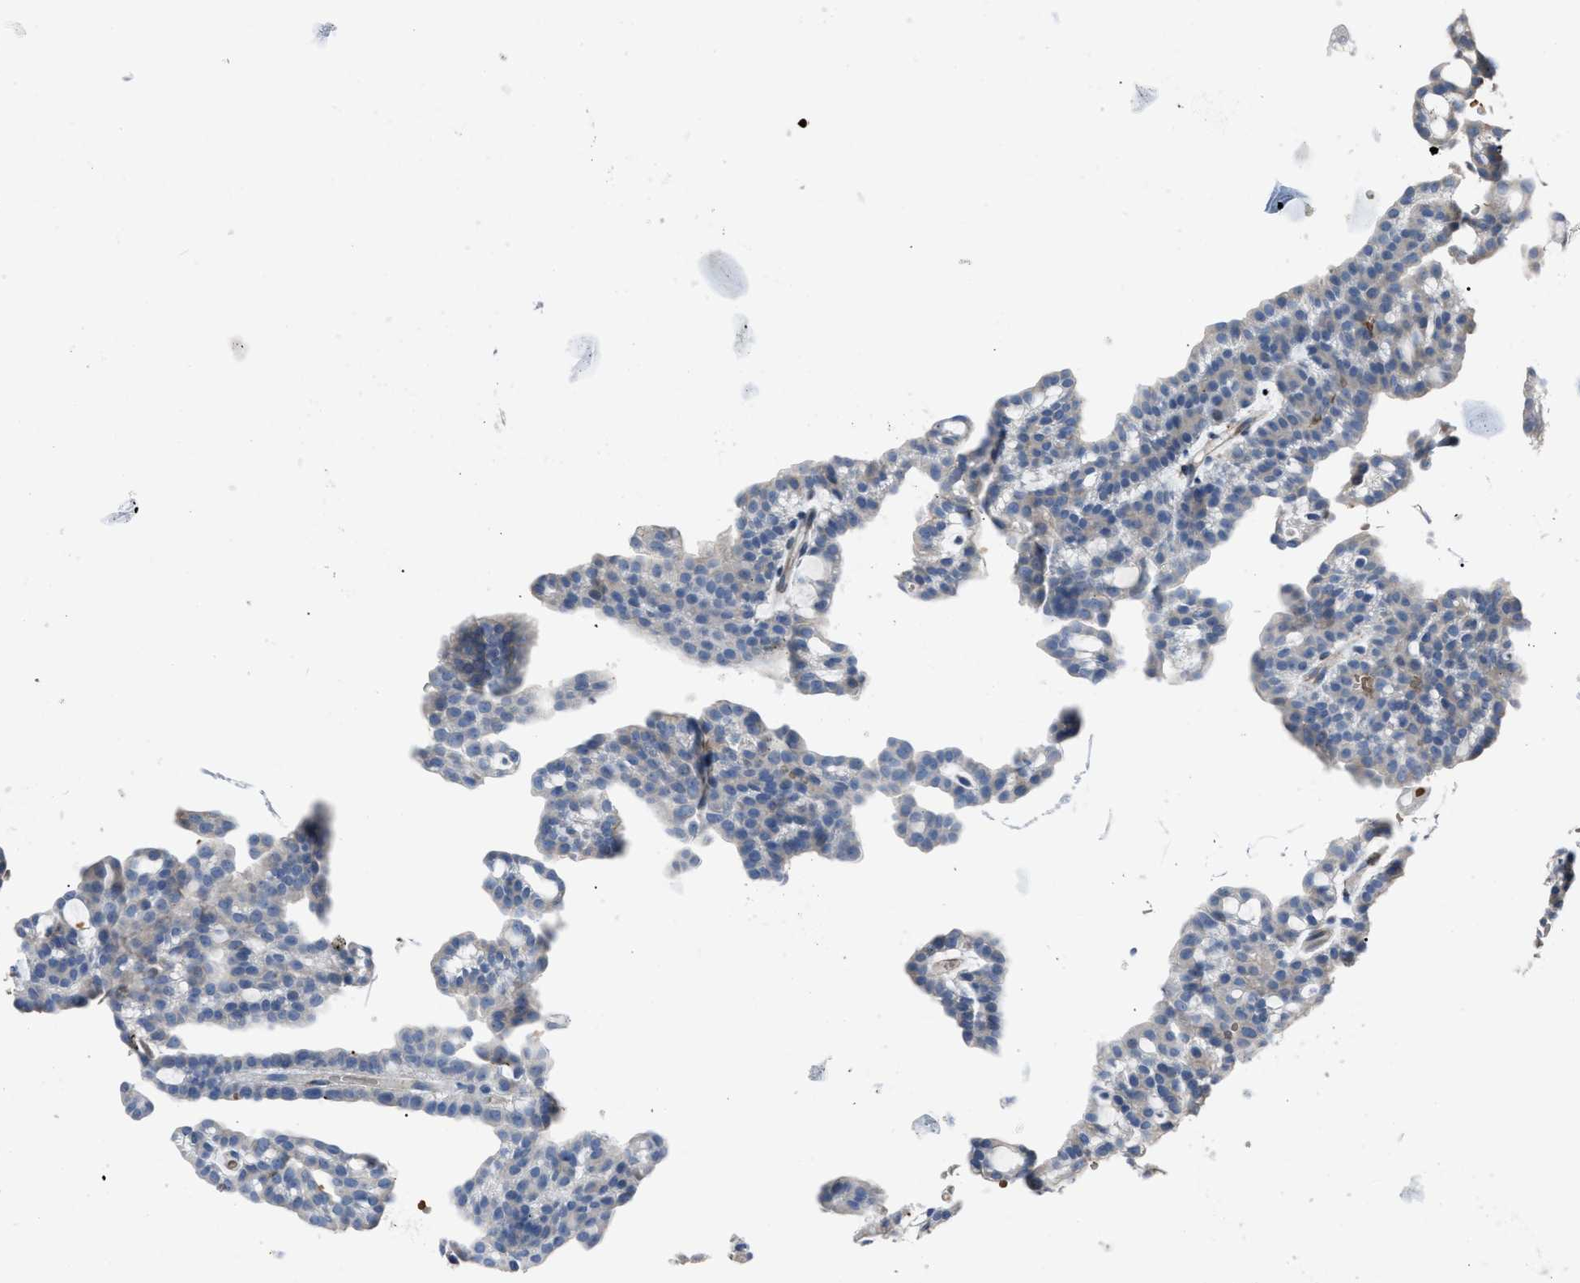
{"staining": {"intensity": "negative", "quantity": "none", "location": "none"}, "tissue": "renal cancer", "cell_type": "Tumor cells", "image_type": "cancer", "snomed": [{"axis": "morphology", "description": "Adenocarcinoma, NOS"}, {"axis": "topography", "description": "Kidney"}], "caption": "Image shows no significant protein expression in tumor cells of renal cancer.", "gene": "SELENOM", "patient": {"sex": "male", "age": 63}}